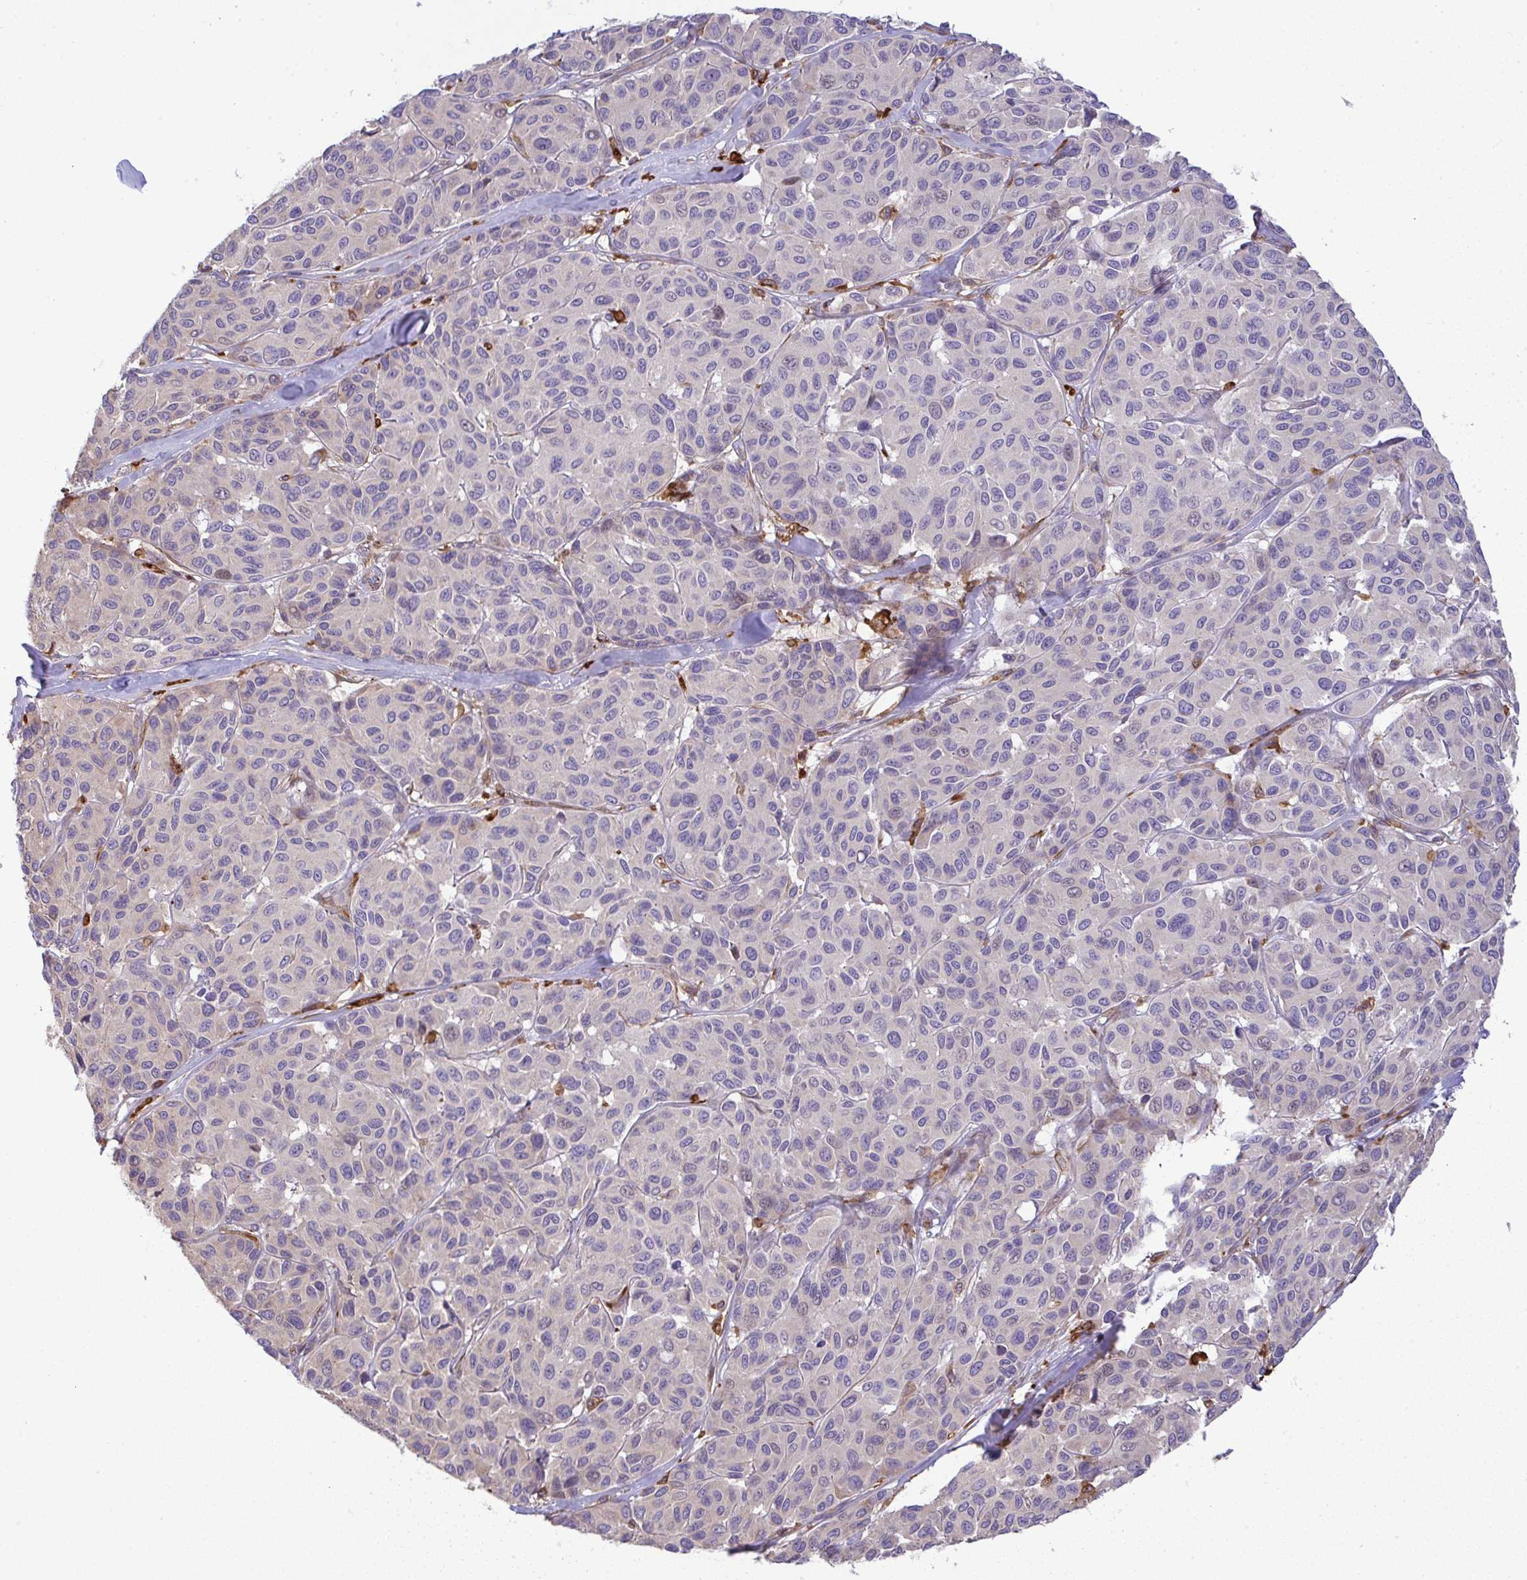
{"staining": {"intensity": "negative", "quantity": "none", "location": "none"}, "tissue": "melanoma", "cell_type": "Tumor cells", "image_type": "cancer", "snomed": [{"axis": "morphology", "description": "Malignant melanoma, NOS"}, {"axis": "topography", "description": "Skin"}], "caption": "Human melanoma stained for a protein using IHC shows no expression in tumor cells.", "gene": "GRID2", "patient": {"sex": "female", "age": 66}}